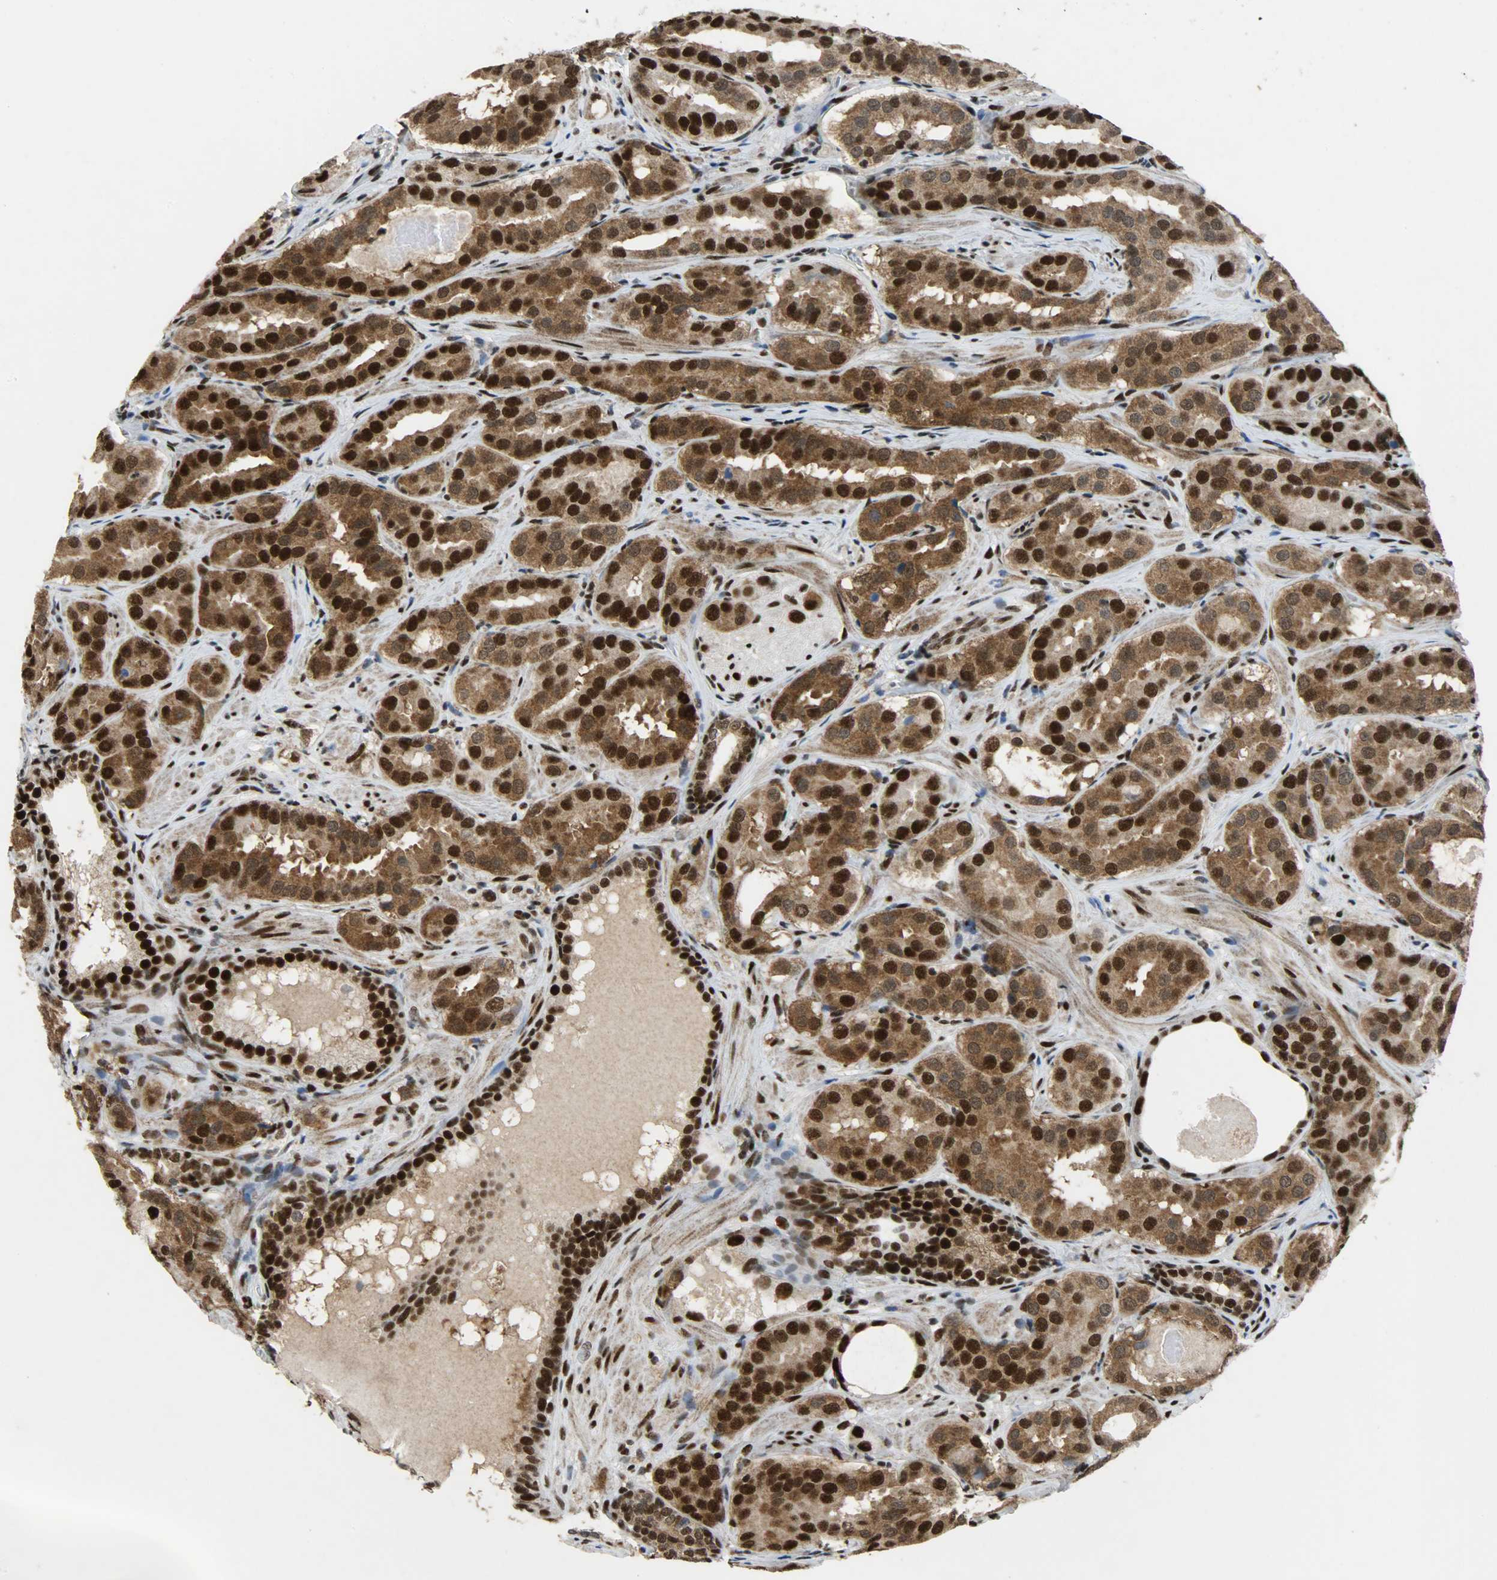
{"staining": {"intensity": "strong", "quantity": ">75%", "location": "cytoplasmic/membranous,nuclear"}, "tissue": "prostate cancer", "cell_type": "Tumor cells", "image_type": "cancer", "snomed": [{"axis": "morphology", "description": "Adenocarcinoma, Low grade"}, {"axis": "topography", "description": "Prostate"}], "caption": "Strong cytoplasmic/membranous and nuclear staining is identified in about >75% of tumor cells in prostate low-grade adenocarcinoma. Nuclei are stained in blue.", "gene": "SSB", "patient": {"sex": "male", "age": 59}}